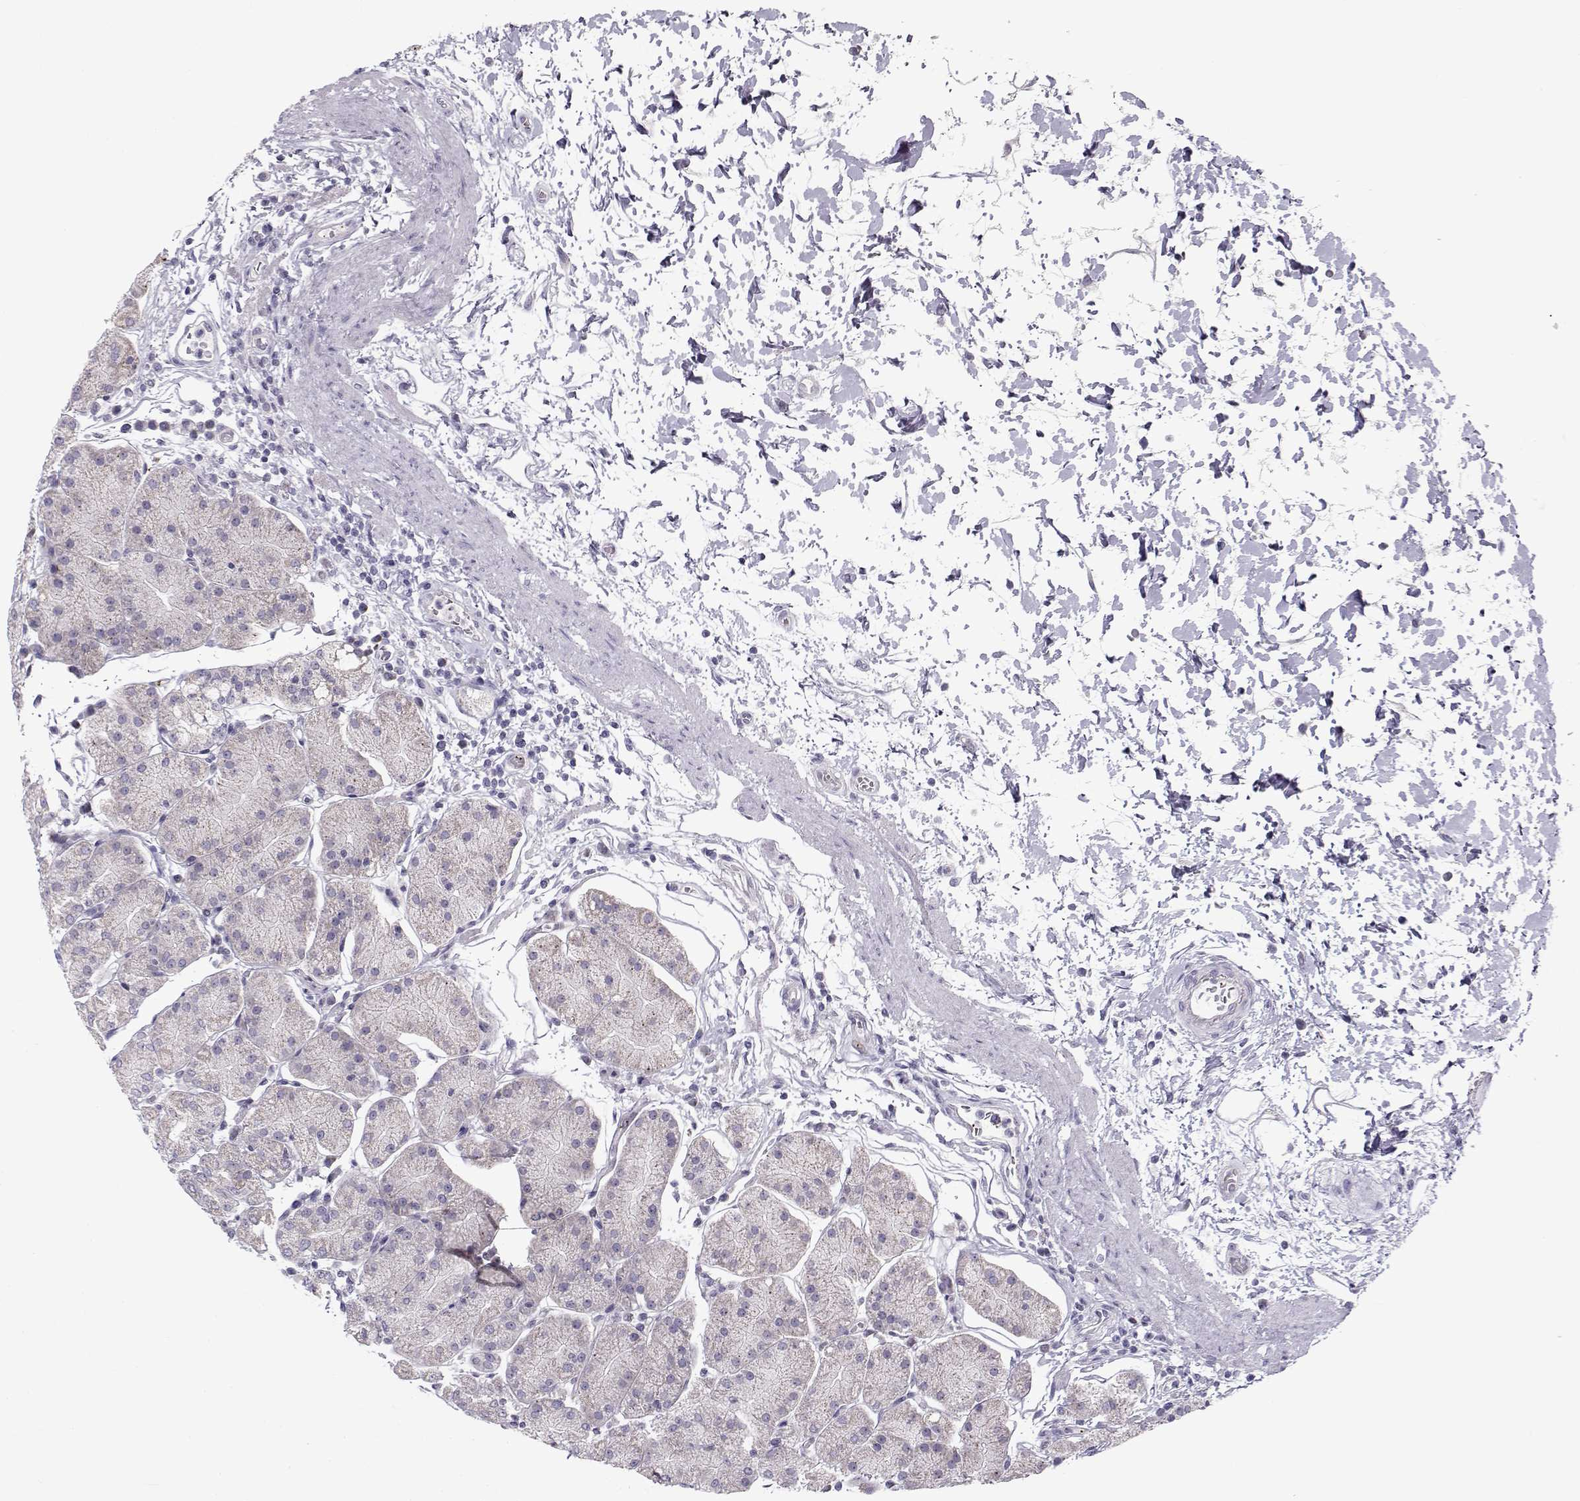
{"staining": {"intensity": "negative", "quantity": "none", "location": "none"}, "tissue": "stomach", "cell_type": "Glandular cells", "image_type": "normal", "snomed": [{"axis": "morphology", "description": "Normal tissue, NOS"}, {"axis": "topography", "description": "Stomach"}], "caption": "Immunohistochemistry (IHC) histopathology image of unremarkable stomach stained for a protein (brown), which demonstrates no positivity in glandular cells.", "gene": "KLF17", "patient": {"sex": "male", "age": 54}}